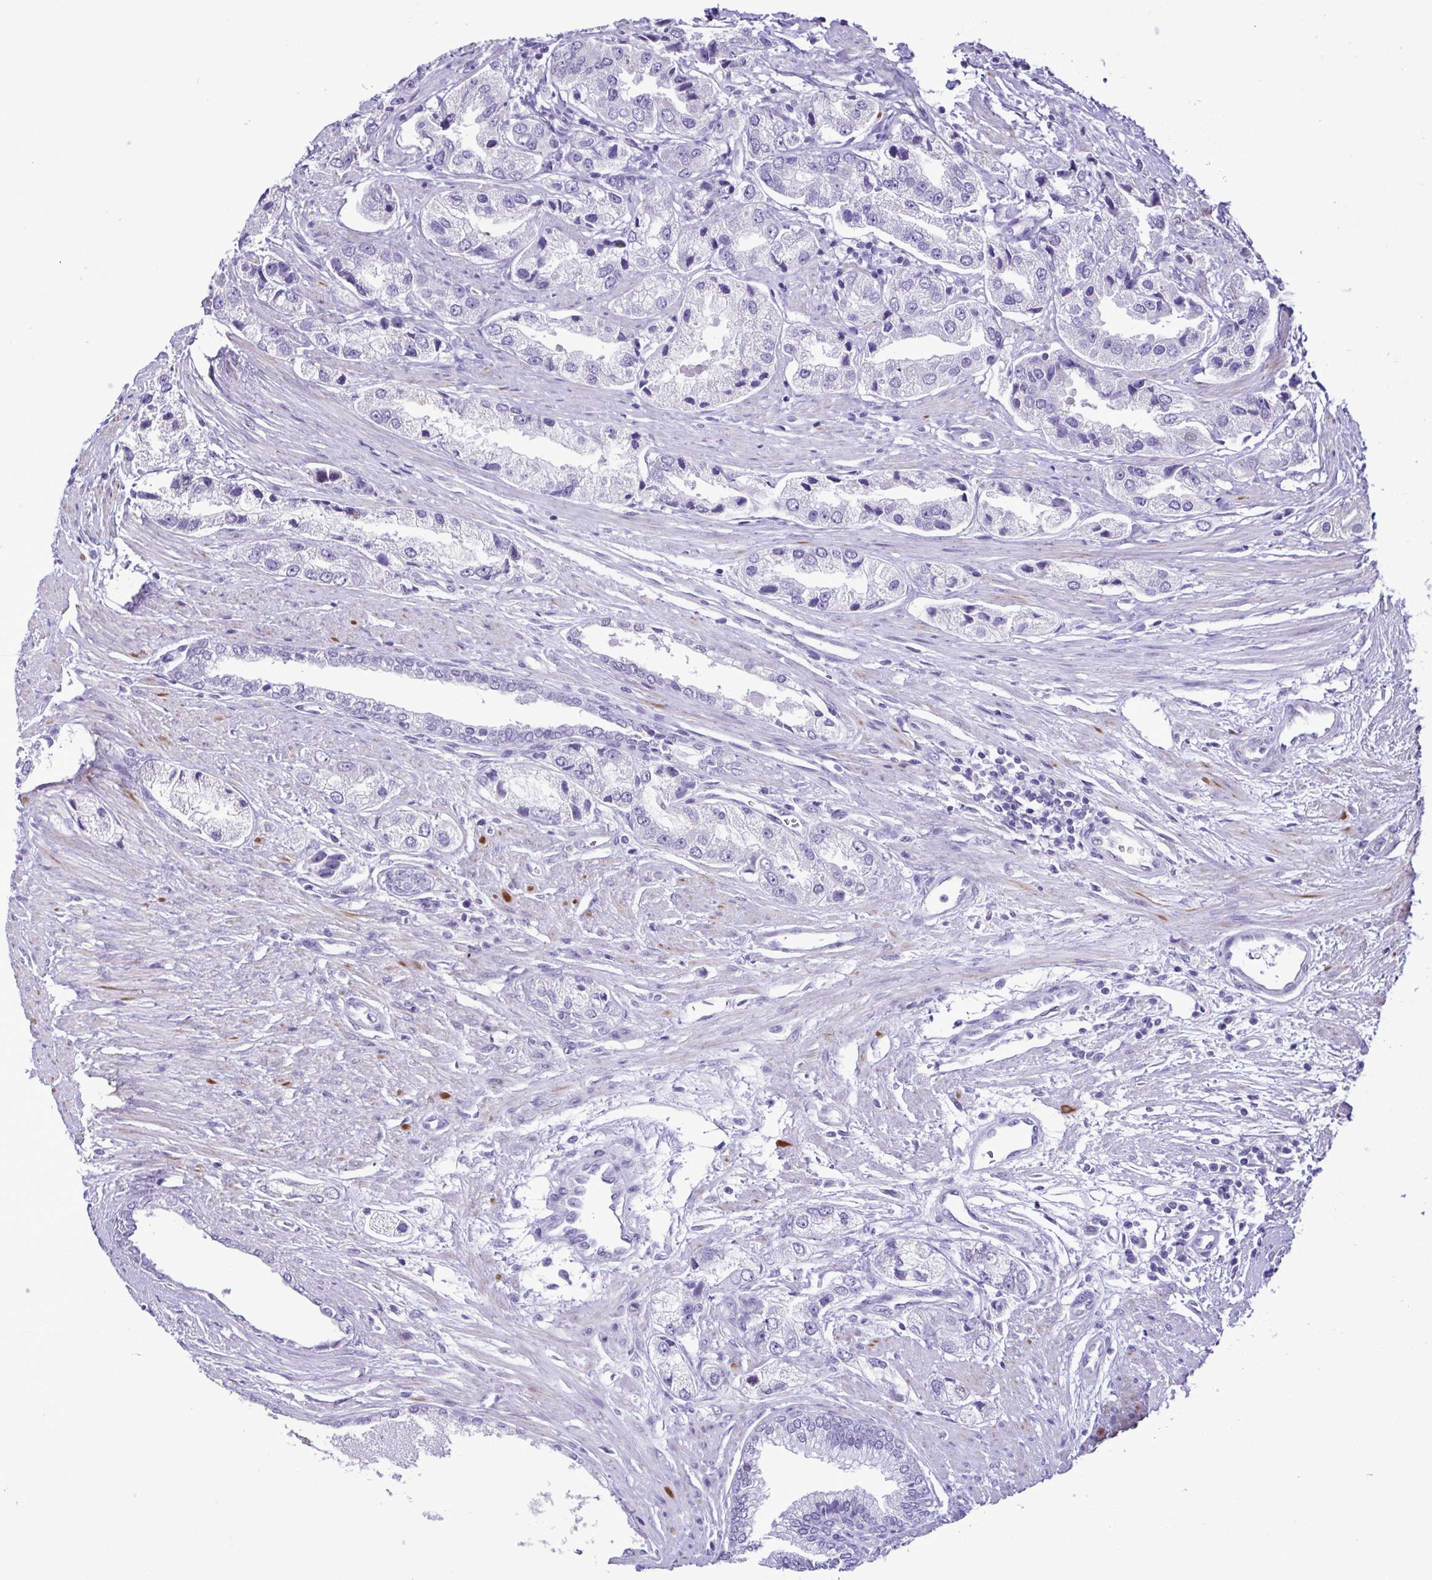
{"staining": {"intensity": "negative", "quantity": "none", "location": "none"}, "tissue": "prostate cancer", "cell_type": "Tumor cells", "image_type": "cancer", "snomed": [{"axis": "morphology", "description": "Adenocarcinoma, Low grade"}, {"axis": "topography", "description": "Prostate"}], "caption": "This is an immunohistochemistry image of prostate low-grade adenocarcinoma. There is no staining in tumor cells.", "gene": "CBY2", "patient": {"sex": "male", "age": 69}}